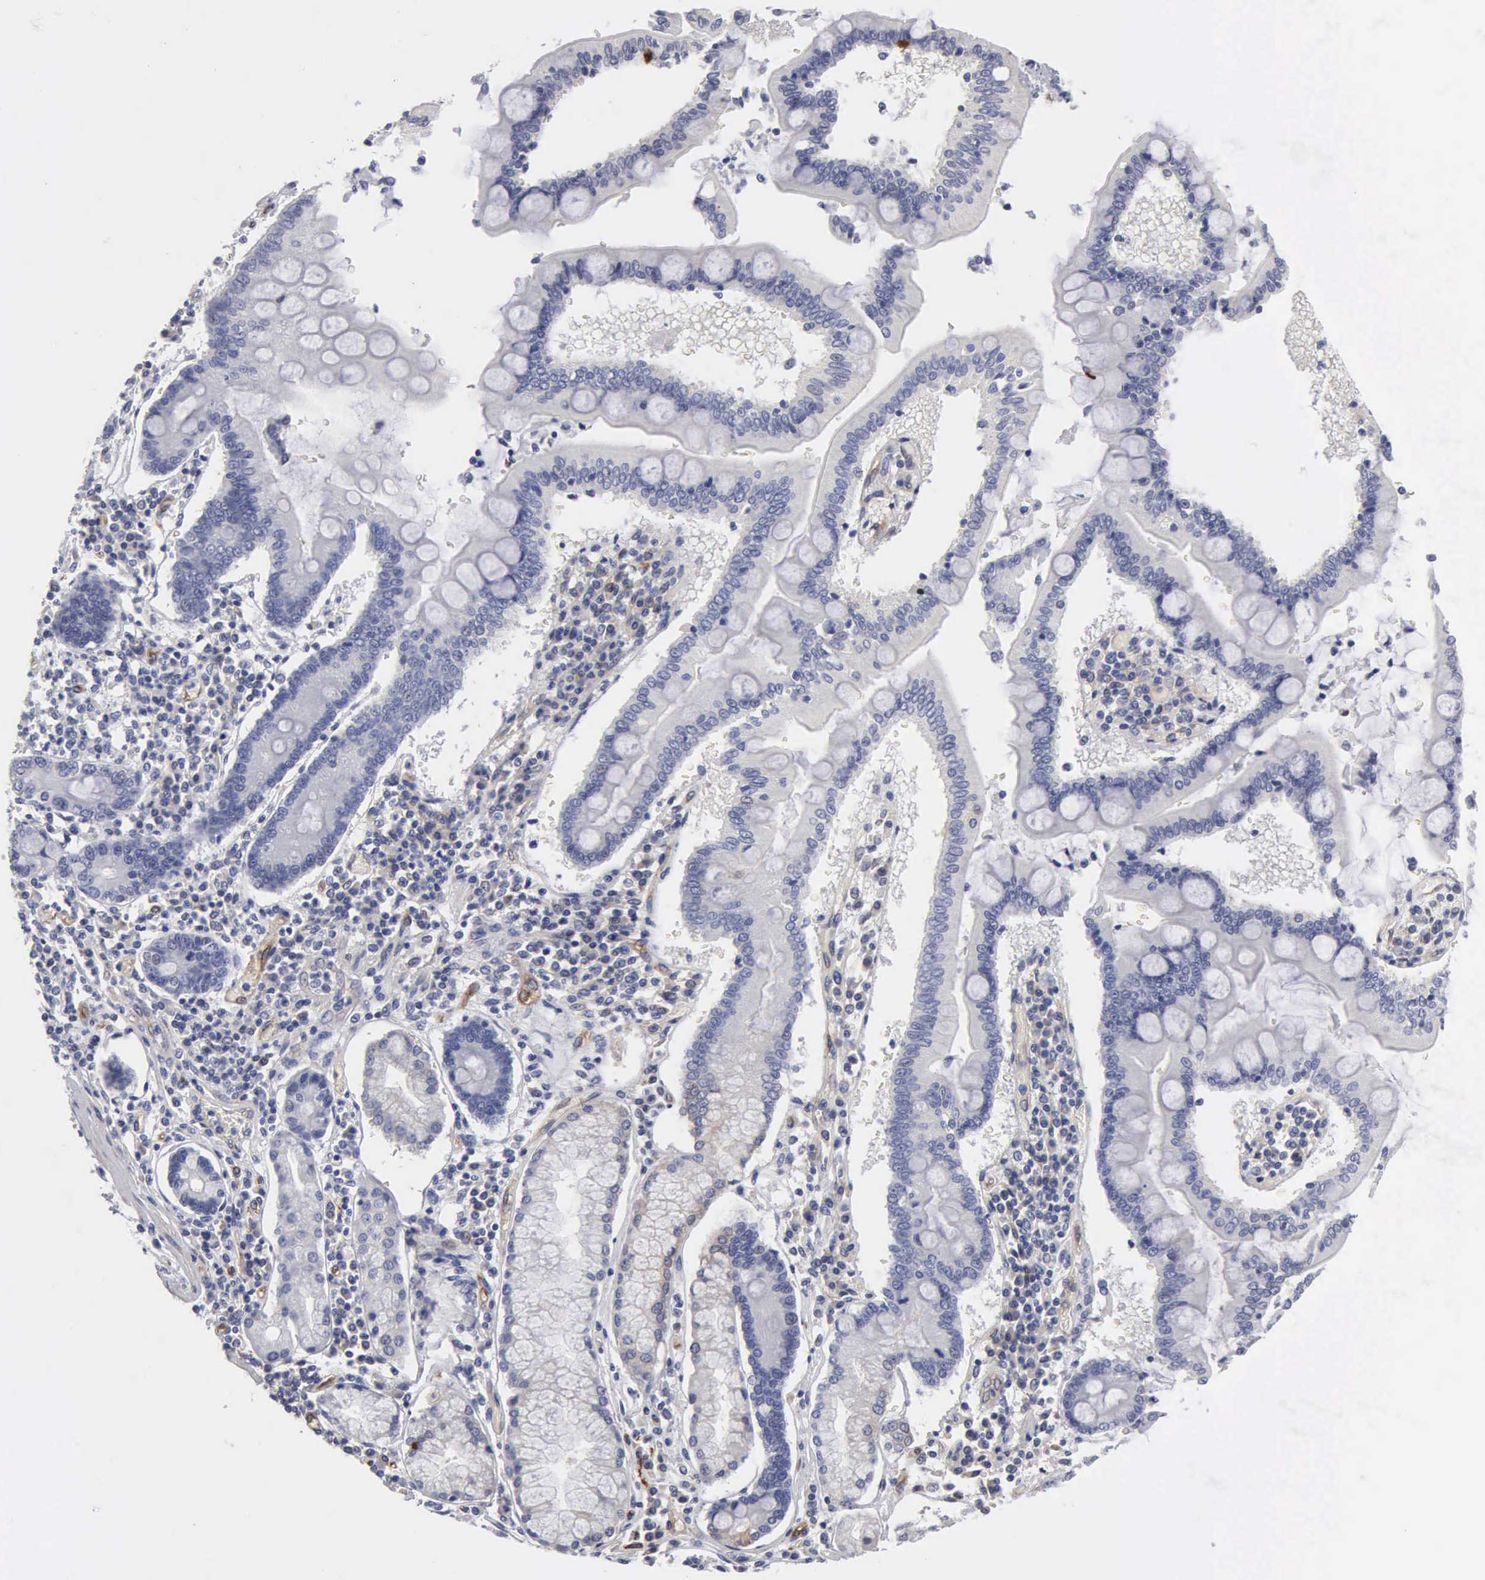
{"staining": {"intensity": "weak", "quantity": "<25%", "location": "cytoplasmic/membranous"}, "tissue": "pancreatic cancer", "cell_type": "Tumor cells", "image_type": "cancer", "snomed": [{"axis": "morphology", "description": "Adenocarcinoma, NOS"}, {"axis": "topography", "description": "Pancreas"}], "caption": "Human pancreatic adenocarcinoma stained for a protein using immunohistochemistry (IHC) exhibits no staining in tumor cells.", "gene": "RDX", "patient": {"sex": "female", "age": 57}}